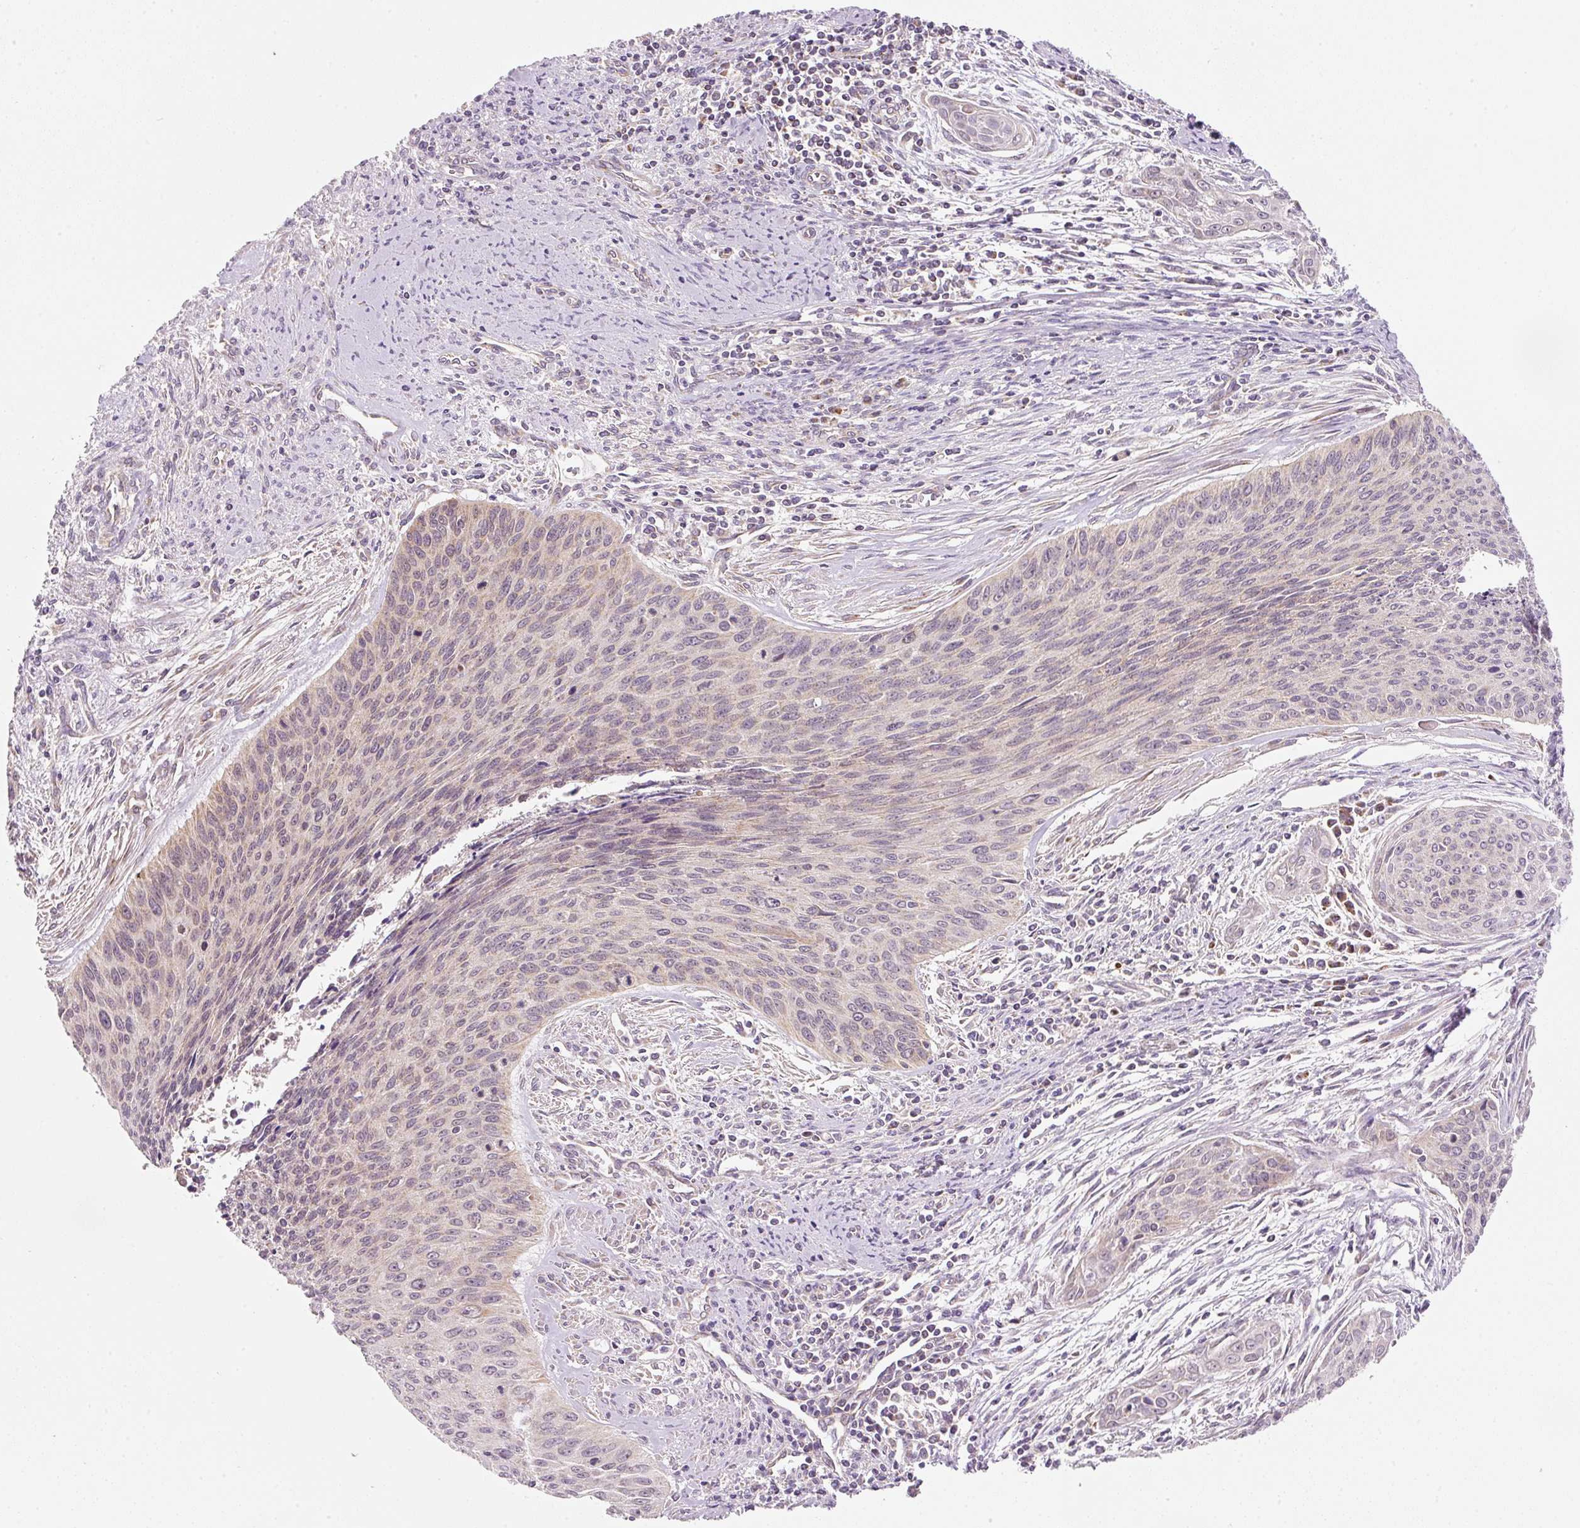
{"staining": {"intensity": "negative", "quantity": "none", "location": "none"}, "tissue": "cervical cancer", "cell_type": "Tumor cells", "image_type": "cancer", "snomed": [{"axis": "morphology", "description": "Squamous cell carcinoma, NOS"}, {"axis": "topography", "description": "Cervix"}], "caption": "Immunohistochemistry (IHC) photomicrograph of human squamous cell carcinoma (cervical) stained for a protein (brown), which reveals no staining in tumor cells.", "gene": "FAM78B", "patient": {"sex": "female", "age": 55}}